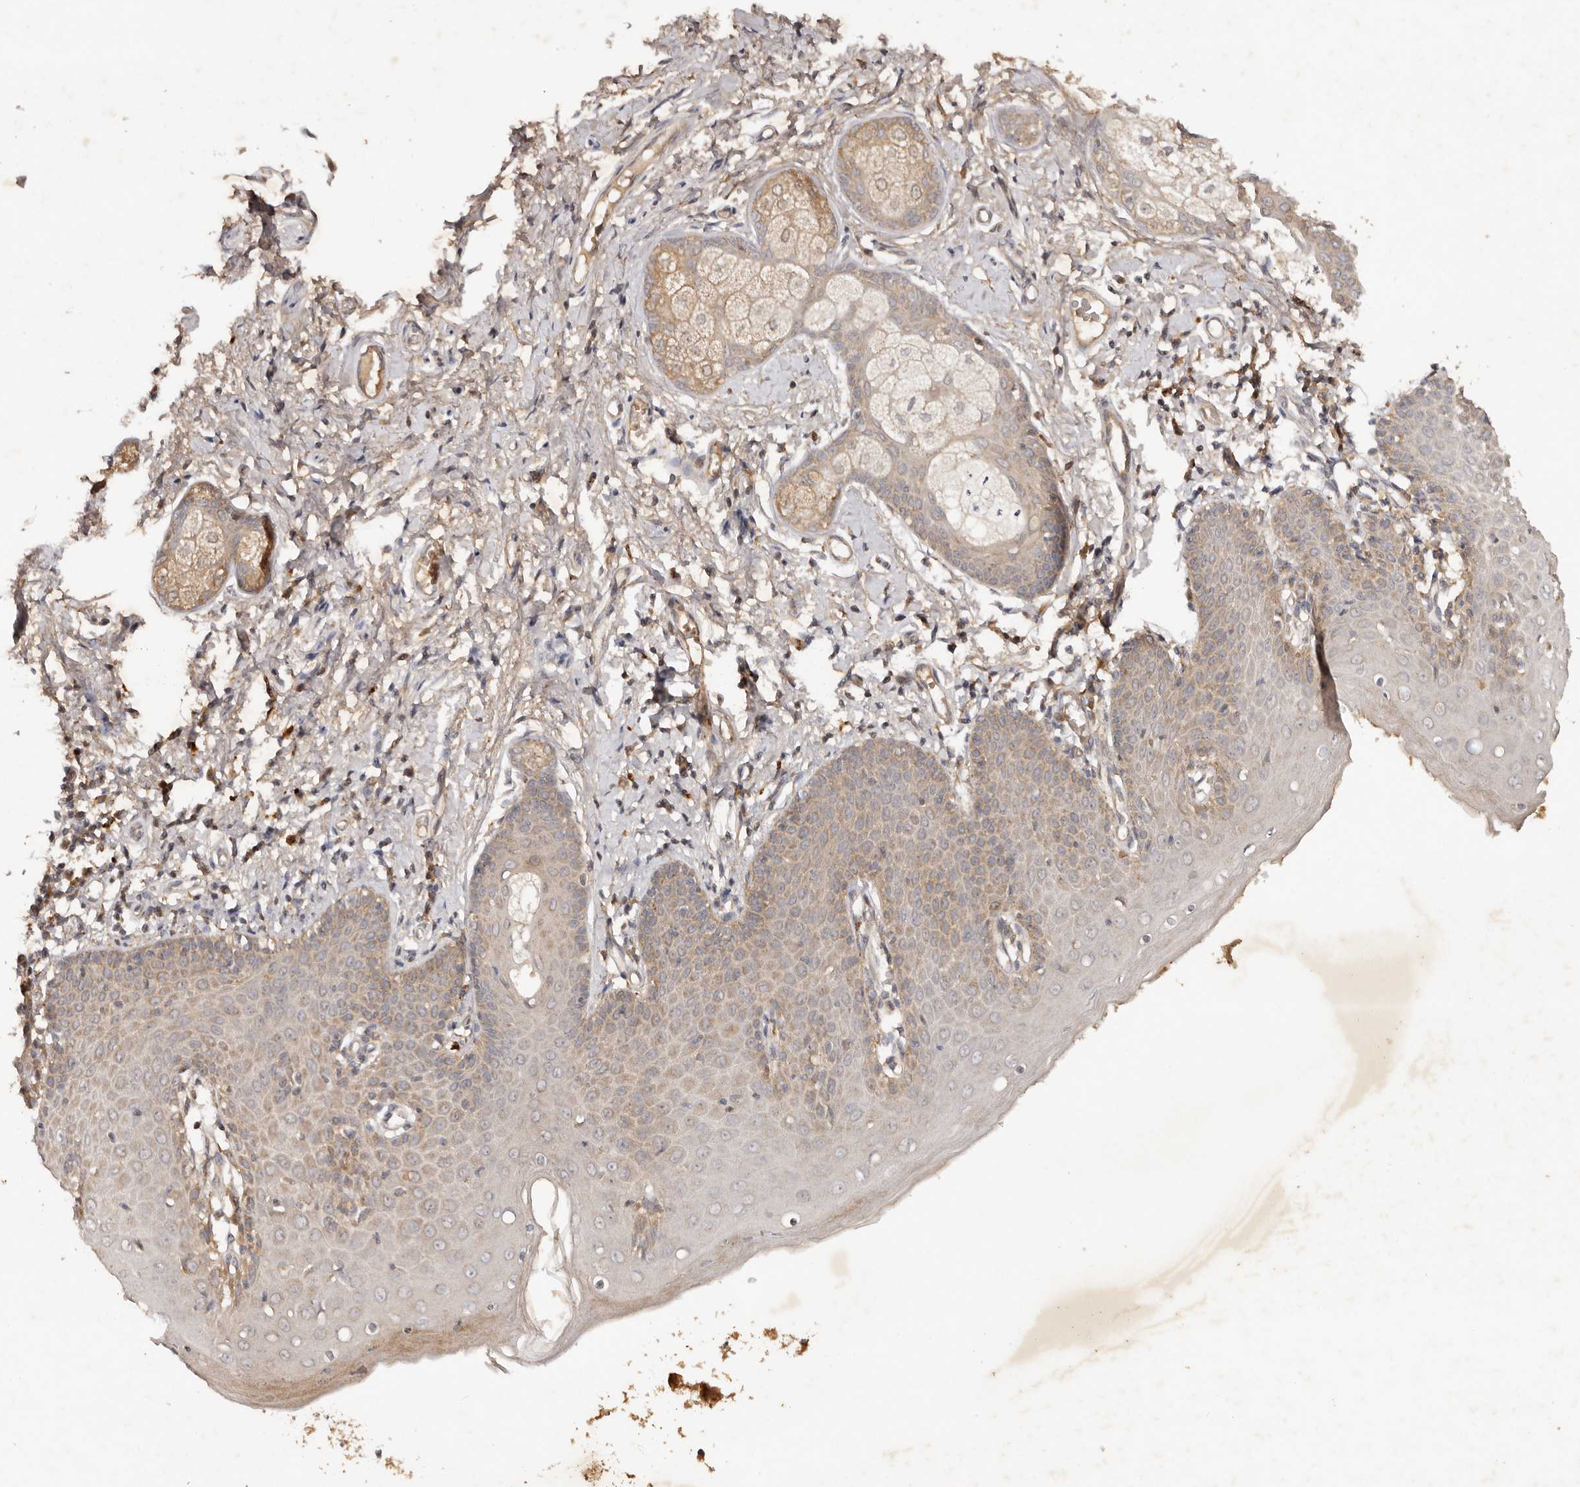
{"staining": {"intensity": "moderate", "quantity": "<25%", "location": "cytoplasmic/membranous"}, "tissue": "skin", "cell_type": "Epidermal cells", "image_type": "normal", "snomed": [{"axis": "morphology", "description": "Normal tissue, NOS"}, {"axis": "topography", "description": "Vulva"}], "caption": "The histopathology image exhibits staining of benign skin, revealing moderate cytoplasmic/membranous protein staining (brown color) within epidermal cells. (Brightfield microscopy of DAB IHC at high magnification).", "gene": "PKIB", "patient": {"sex": "female", "age": 66}}